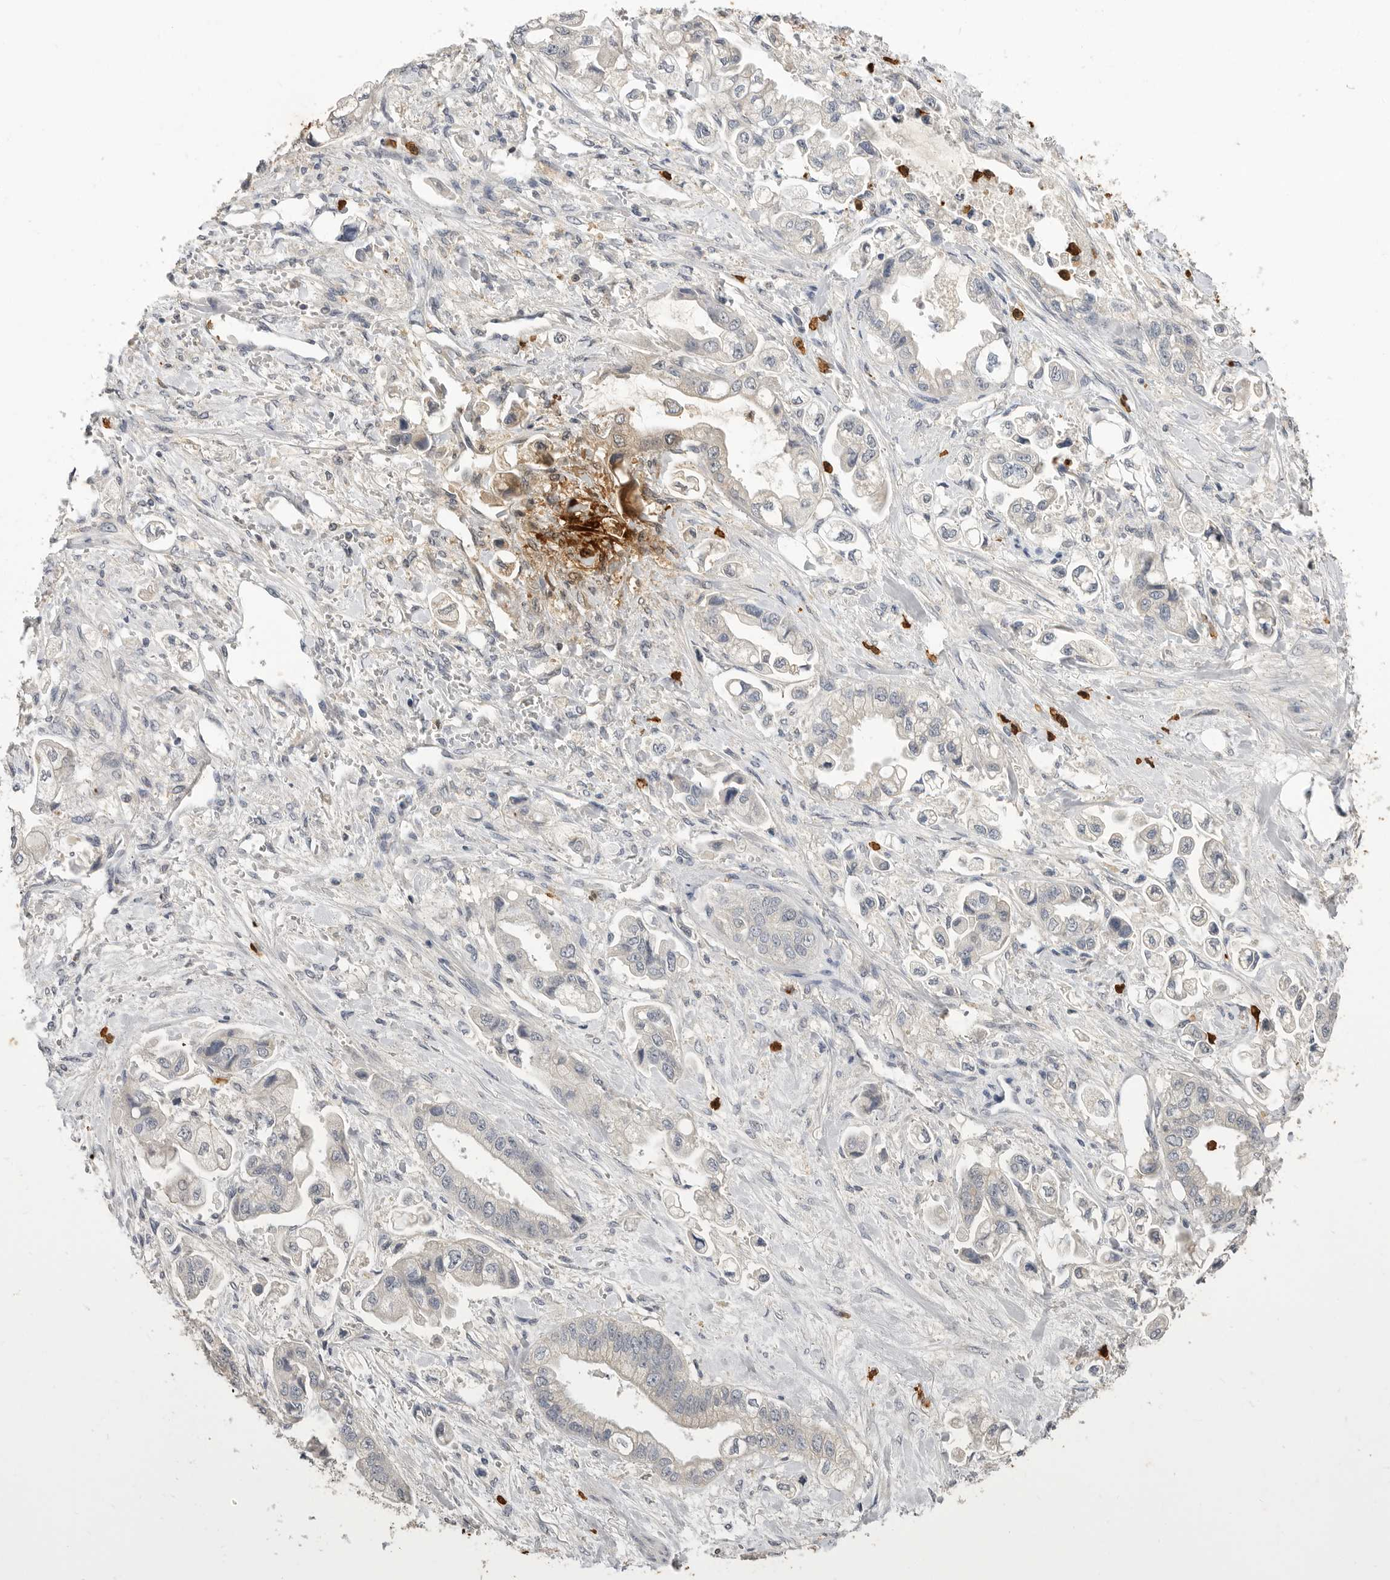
{"staining": {"intensity": "negative", "quantity": "none", "location": "none"}, "tissue": "stomach cancer", "cell_type": "Tumor cells", "image_type": "cancer", "snomed": [{"axis": "morphology", "description": "Adenocarcinoma, NOS"}, {"axis": "topography", "description": "Stomach"}], "caption": "Tumor cells are negative for protein expression in human stomach cancer. (DAB immunohistochemistry, high magnification).", "gene": "LTBR", "patient": {"sex": "male", "age": 62}}